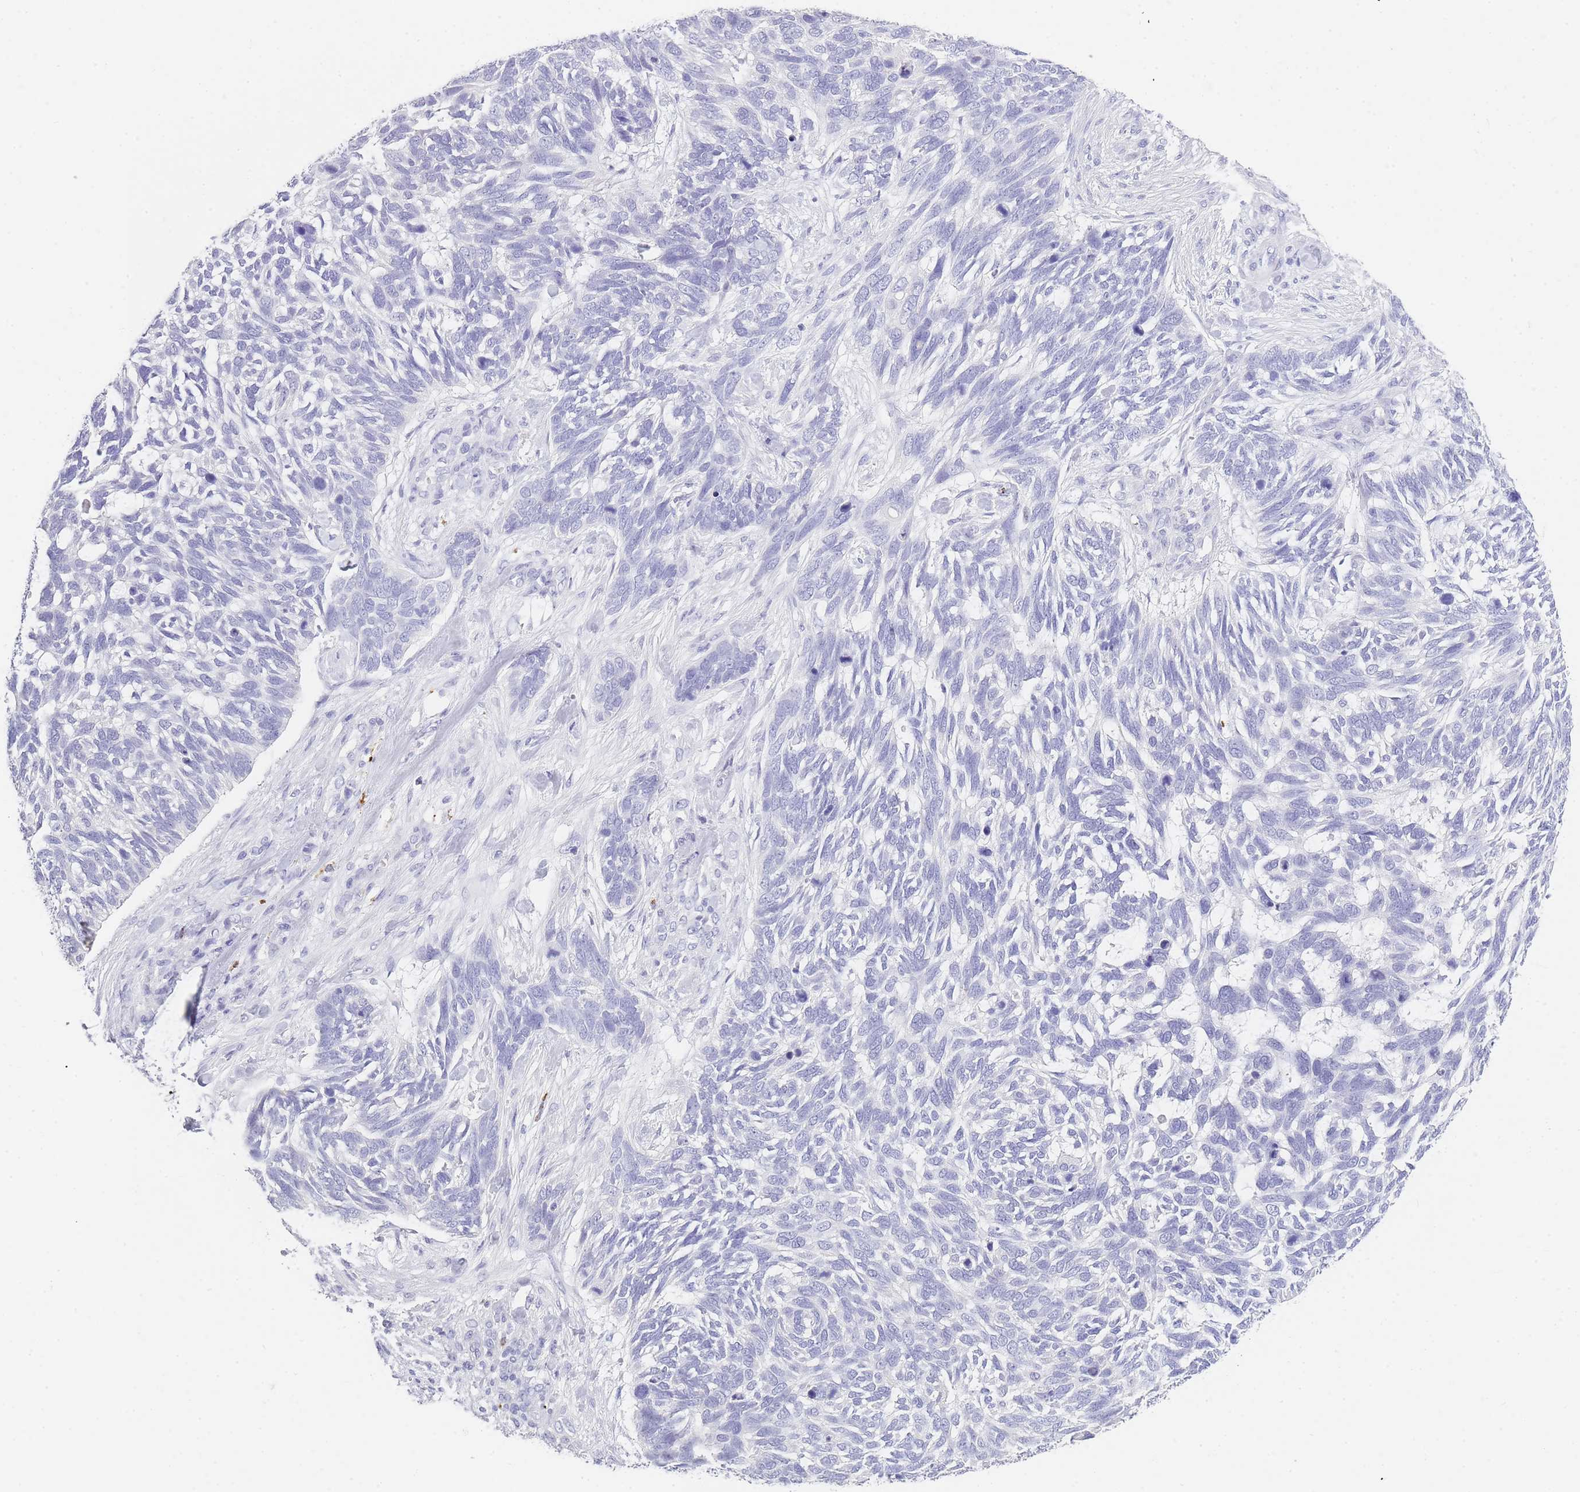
{"staining": {"intensity": "negative", "quantity": "none", "location": "none"}, "tissue": "skin cancer", "cell_type": "Tumor cells", "image_type": "cancer", "snomed": [{"axis": "morphology", "description": "Basal cell carcinoma"}, {"axis": "topography", "description": "Skin"}], "caption": "Skin basal cell carcinoma was stained to show a protein in brown. There is no significant staining in tumor cells.", "gene": "RHO", "patient": {"sex": "male", "age": 88}}